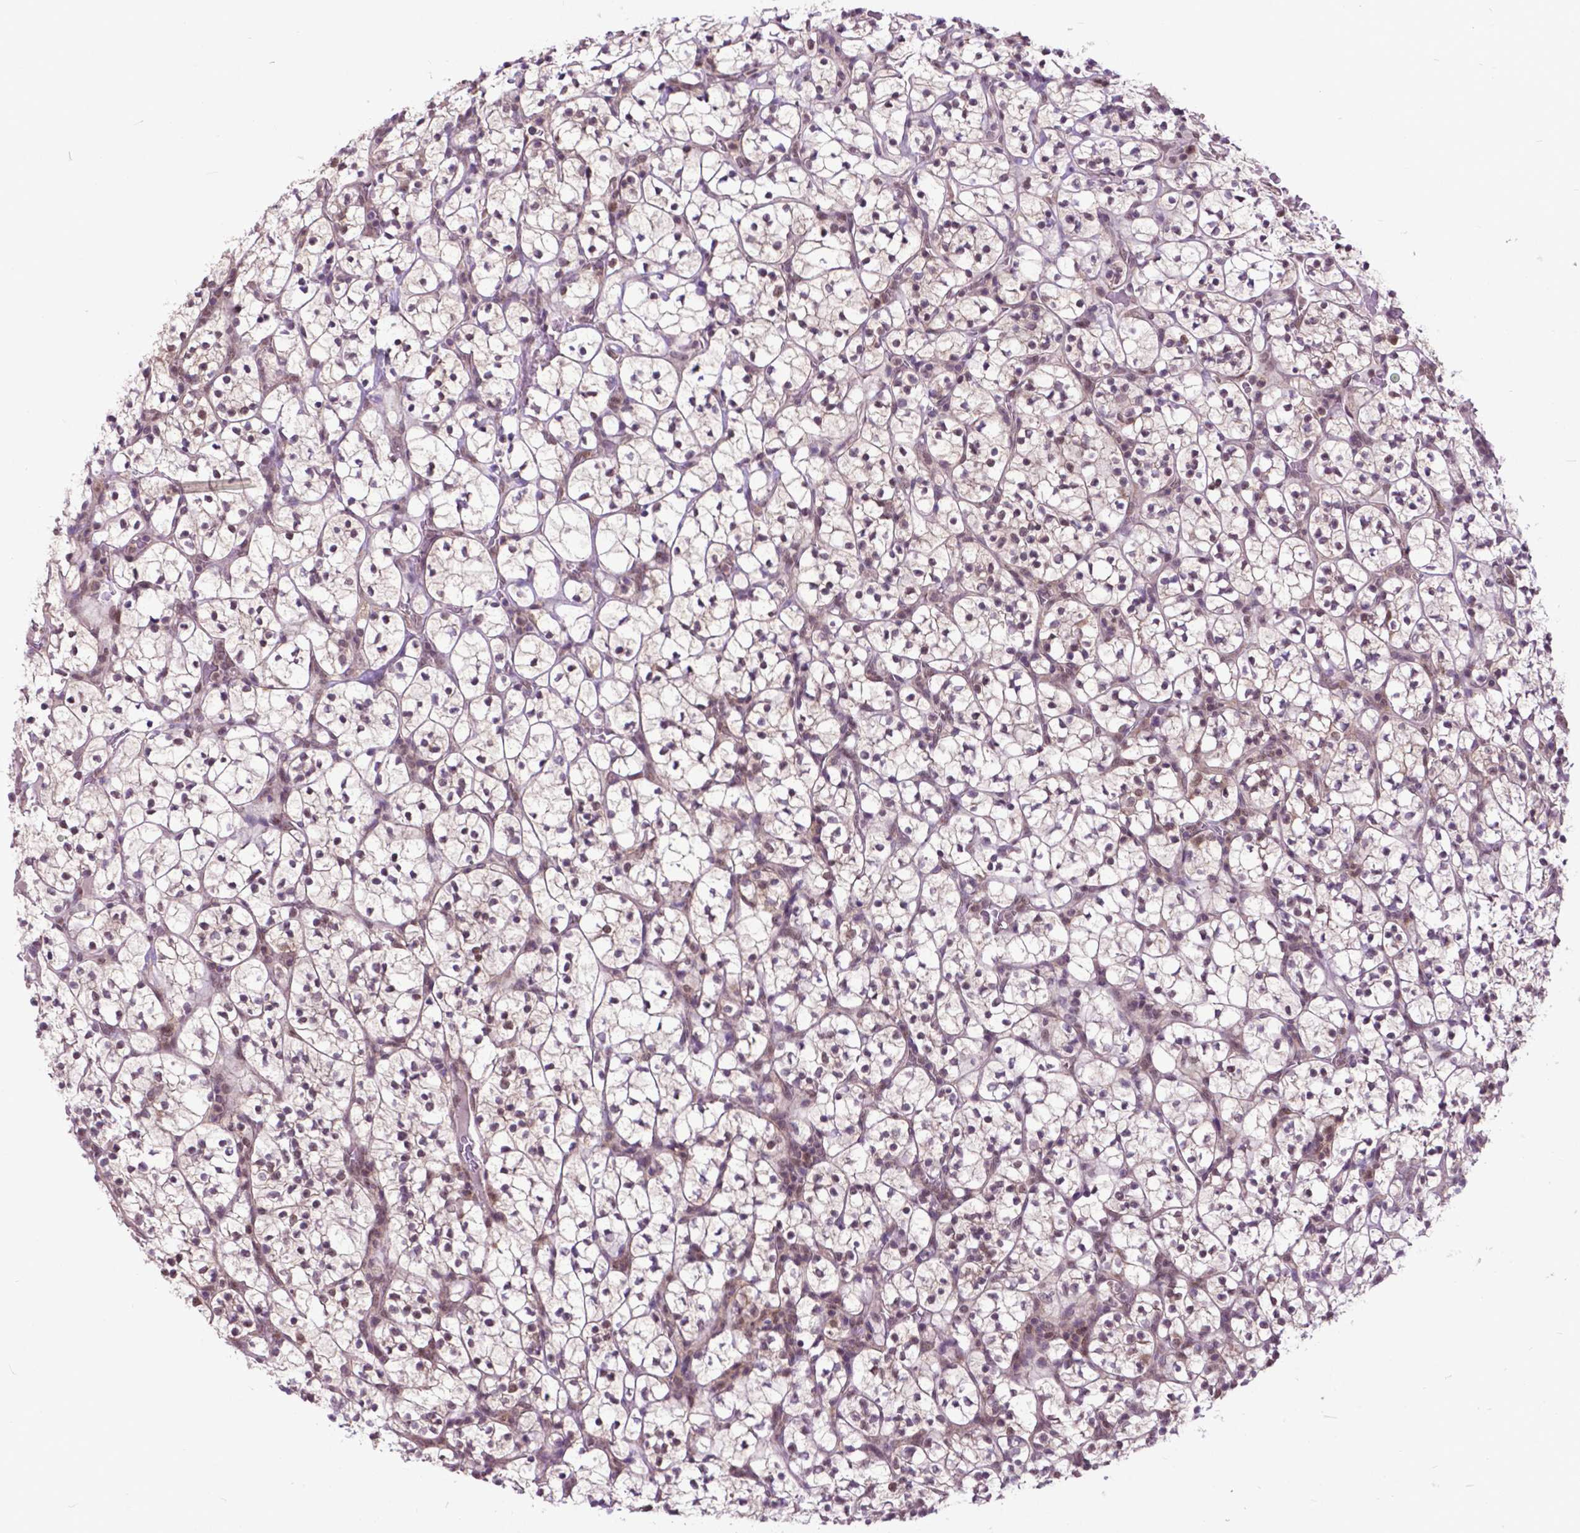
{"staining": {"intensity": "weak", "quantity": ">75%", "location": "nuclear"}, "tissue": "renal cancer", "cell_type": "Tumor cells", "image_type": "cancer", "snomed": [{"axis": "morphology", "description": "Adenocarcinoma, NOS"}, {"axis": "topography", "description": "Kidney"}], "caption": "A histopathology image of human renal cancer stained for a protein demonstrates weak nuclear brown staining in tumor cells. (IHC, brightfield microscopy, high magnification).", "gene": "FAF1", "patient": {"sex": "female", "age": 89}}